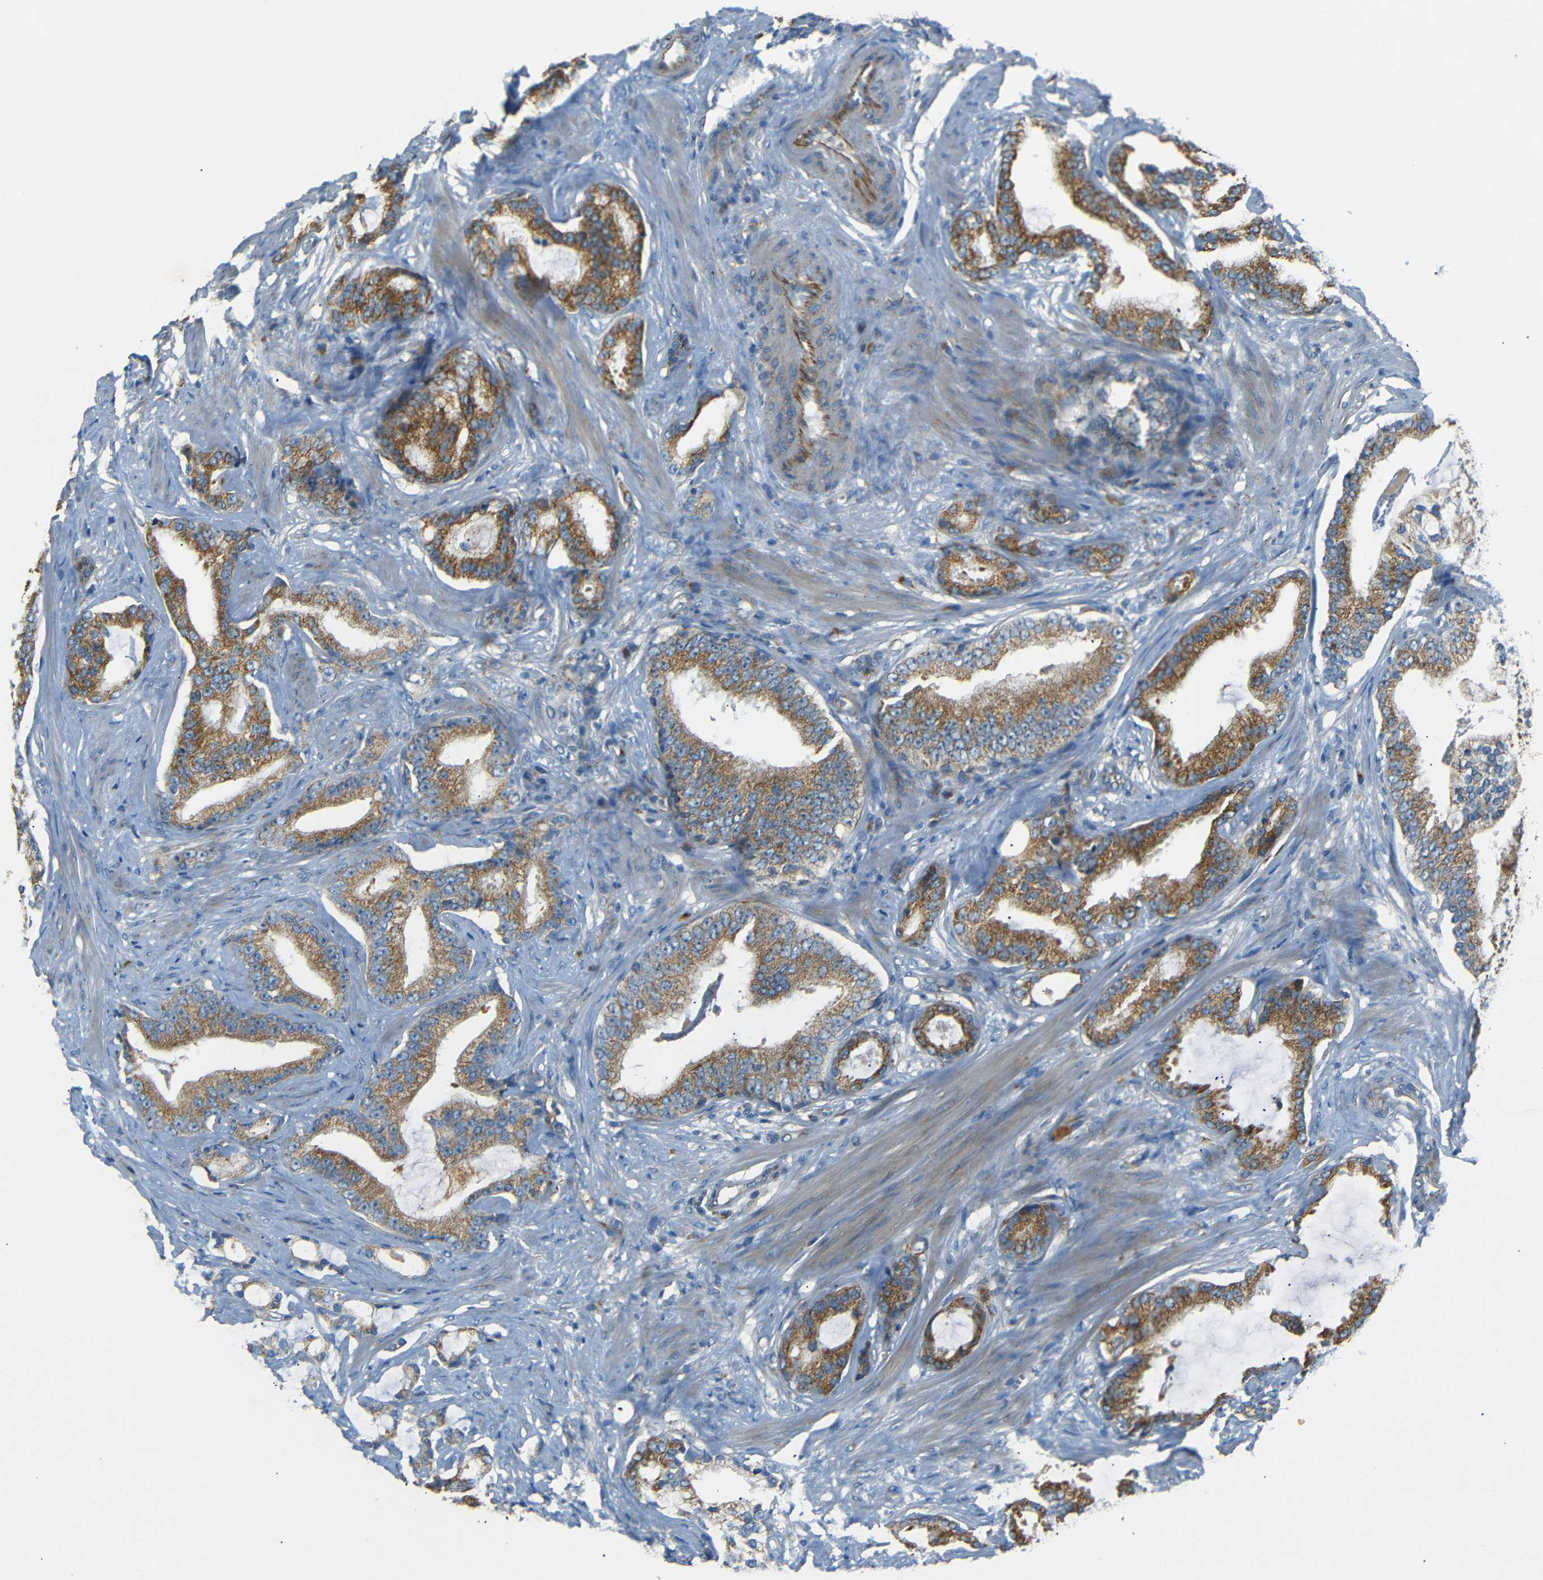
{"staining": {"intensity": "moderate", "quantity": ">75%", "location": "cytoplasmic/membranous"}, "tissue": "prostate cancer", "cell_type": "Tumor cells", "image_type": "cancer", "snomed": [{"axis": "morphology", "description": "Adenocarcinoma, Low grade"}, {"axis": "topography", "description": "Prostate"}], "caption": "Brown immunohistochemical staining in human prostate adenocarcinoma (low-grade) reveals moderate cytoplasmic/membranous staining in approximately >75% of tumor cells. (brown staining indicates protein expression, while blue staining denotes nuclei).", "gene": "NETO2", "patient": {"sex": "male", "age": 58}}